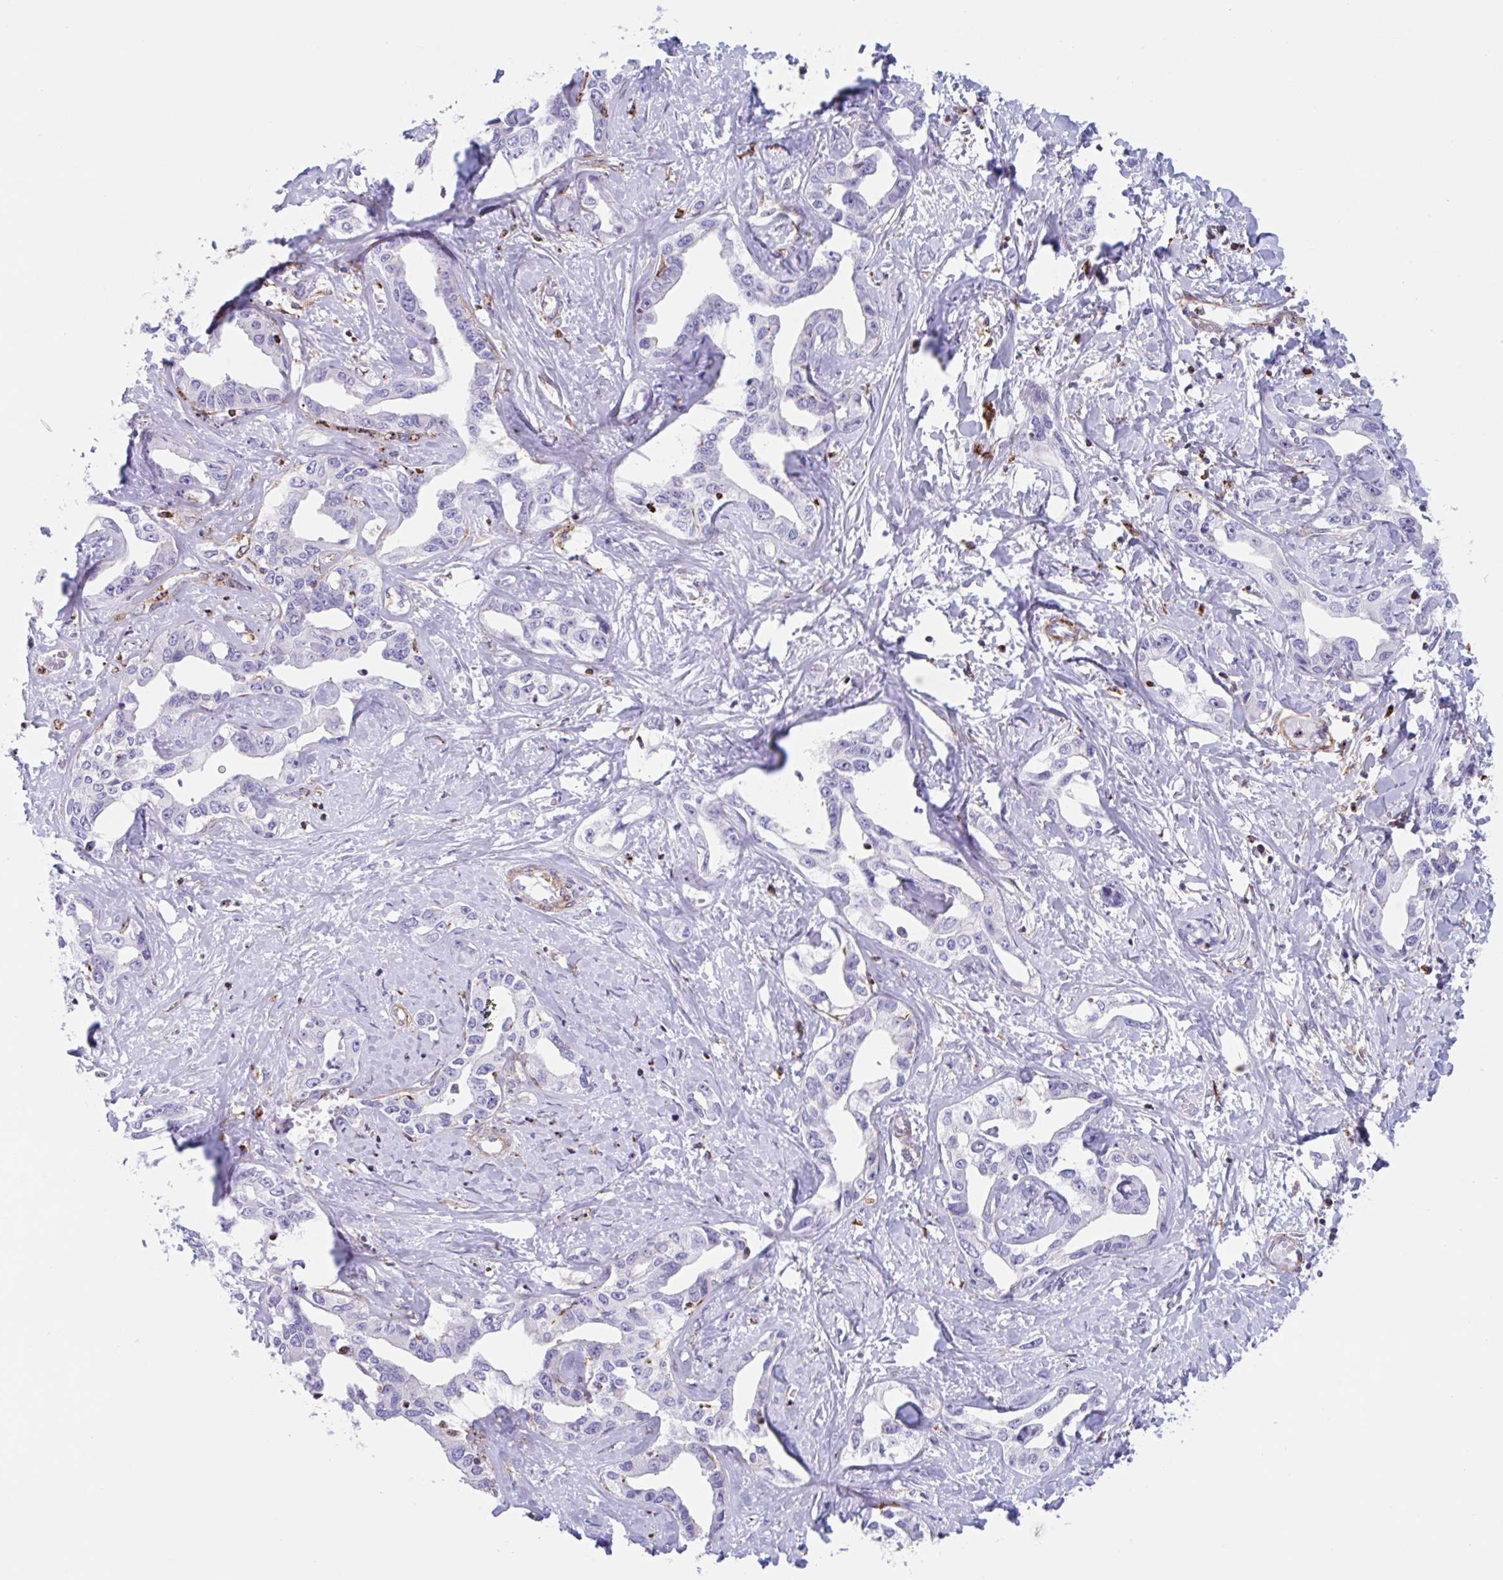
{"staining": {"intensity": "negative", "quantity": "none", "location": "none"}, "tissue": "liver cancer", "cell_type": "Tumor cells", "image_type": "cancer", "snomed": [{"axis": "morphology", "description": "Cholangiocarcinoma"}, {"axis": "topography", "description": "Liver"}], "caption": "The photomicrograph displays no staining of tumor cells in liver cancer.", "gene": "EFHD1", "patient": {"sex": "male", "age": 59}}